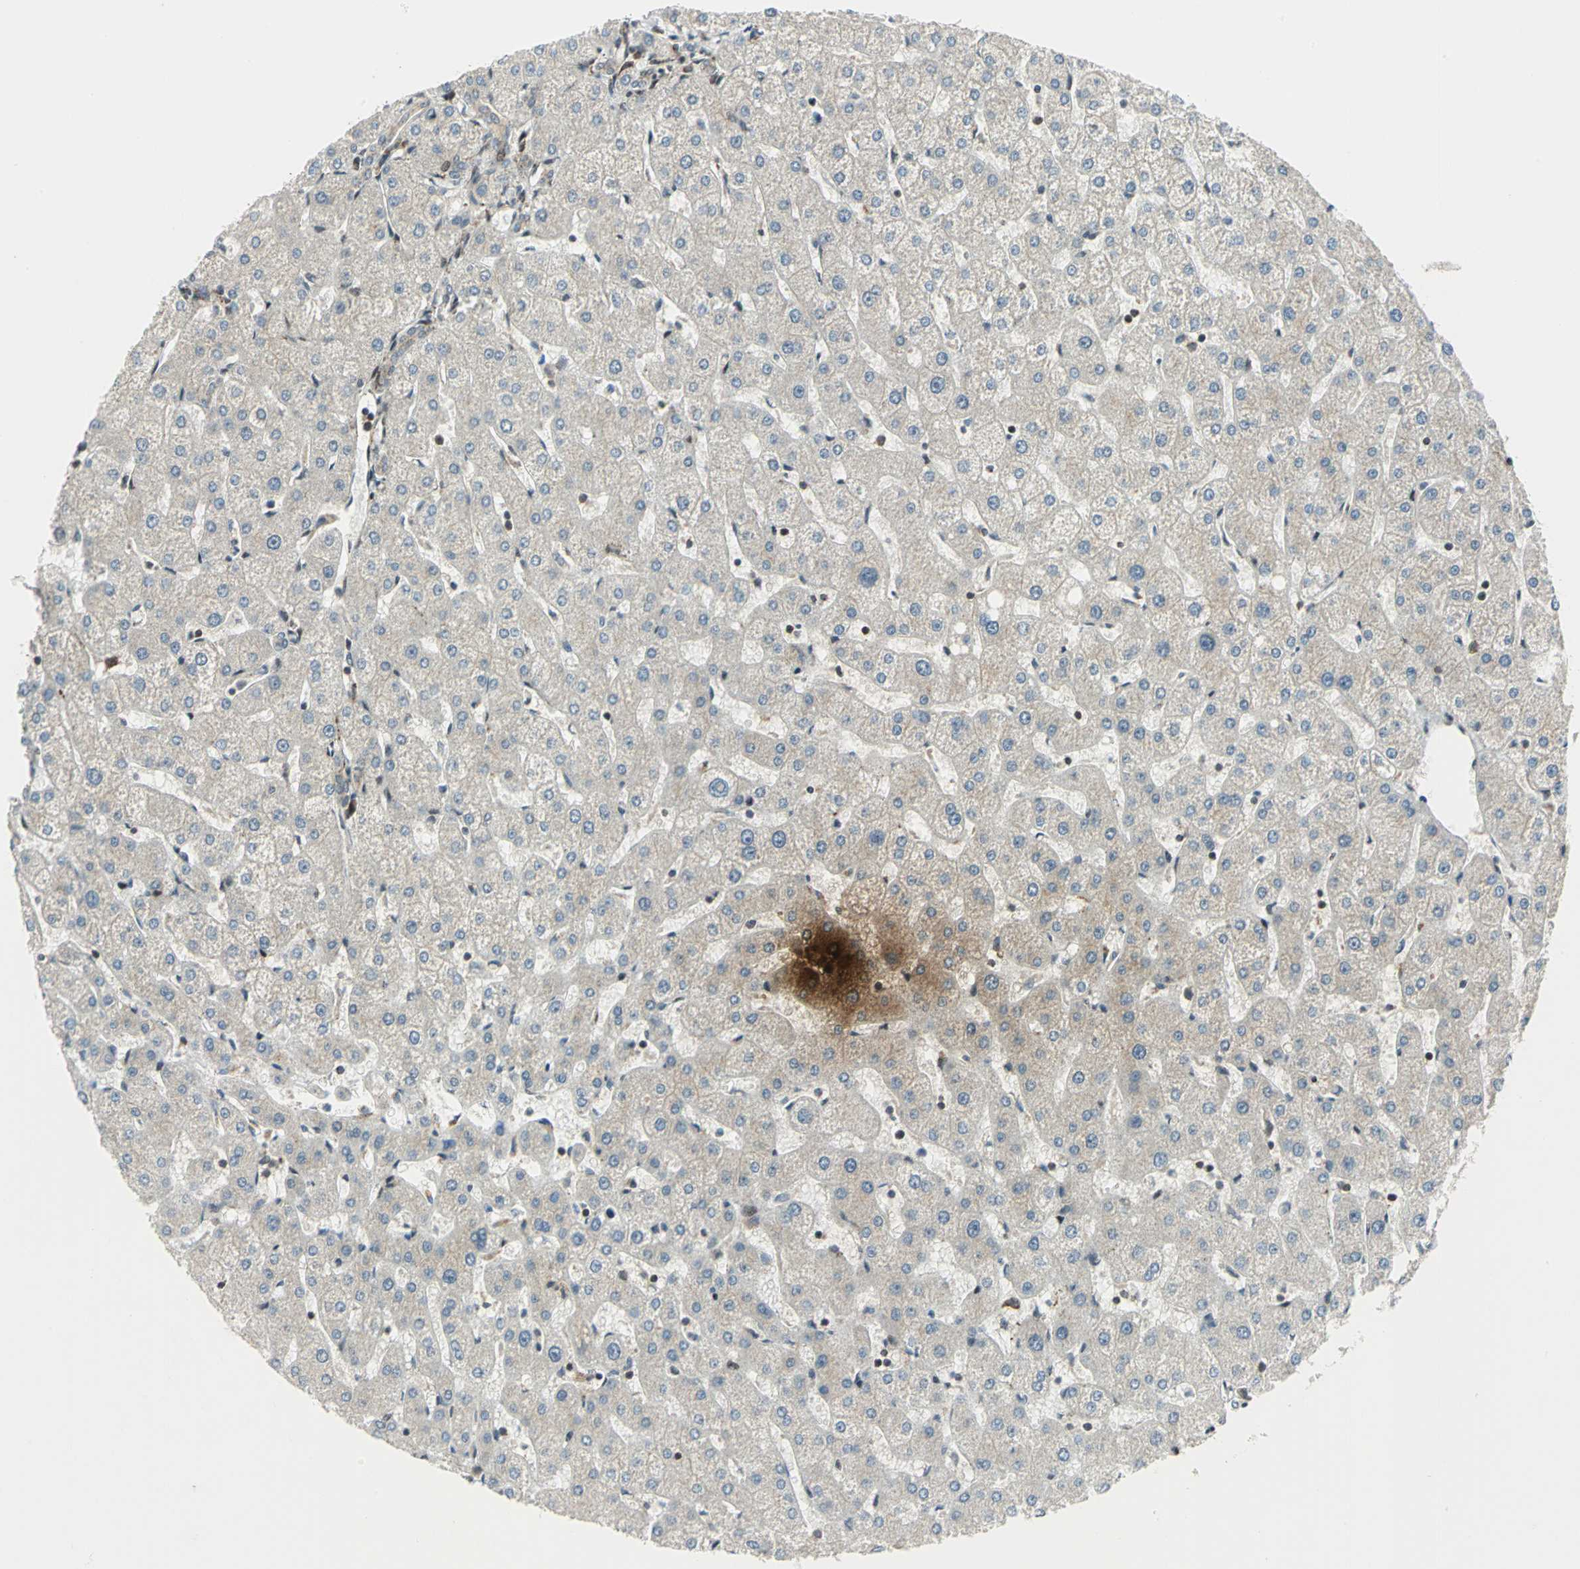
{"staining": {"intensity": "negative", "quantity": "none", "location": "none"}, "tissue": "liver", "cell_type": "Cholangiocytes", "image_type": "normal", "snomed": [{"axis": "morphology", "description": "Normal tissue, NOS"}, {"axis": "topography", "description": "Liver"}], "caption": "Human liver stained for a protein using IHC demonstrates no staining in cholangiocytes.", "gene": "ATP6V1A", "patient": {"sex": "male", "age": 67}}